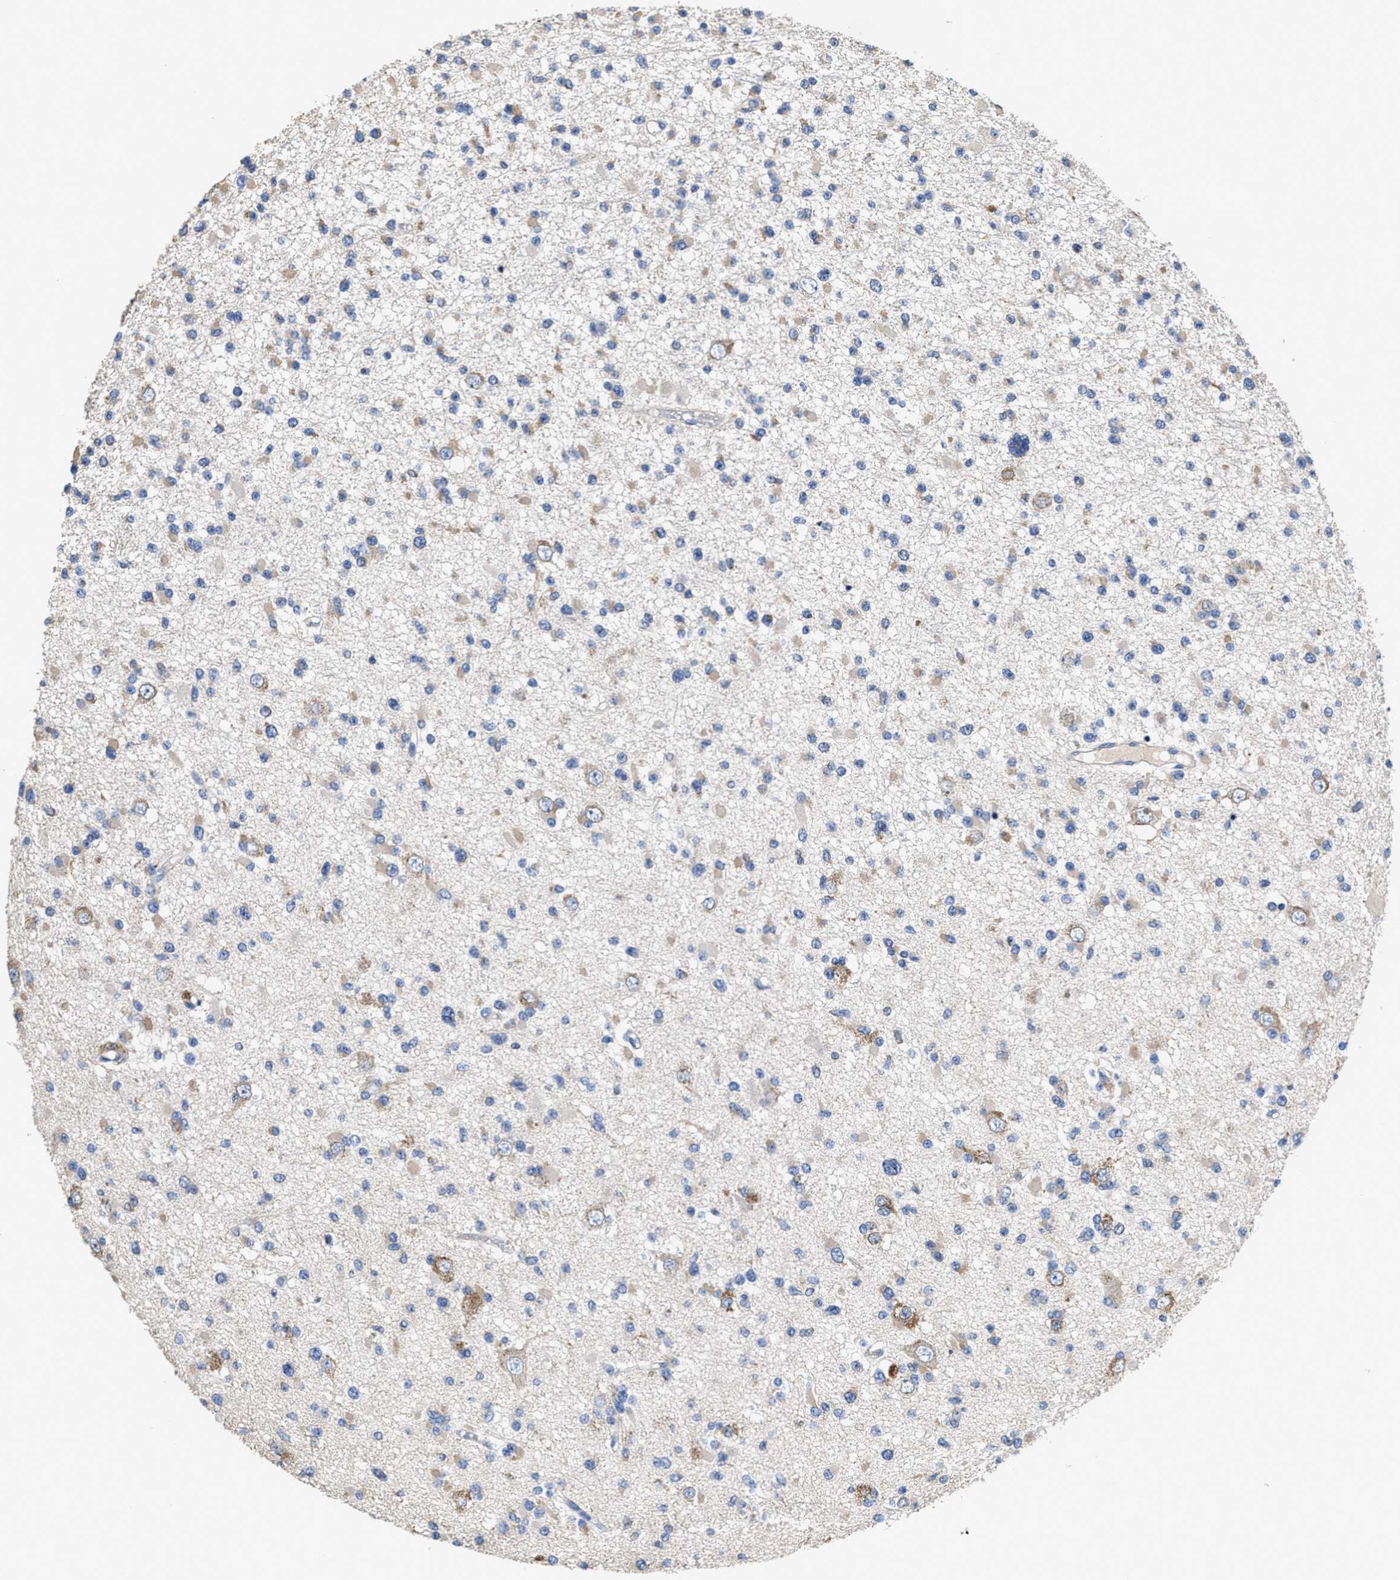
{"staining": {"intensity": "weak", "quantity": "<25%", "location": "cytoplasmic/membranous"}, "tissue": "glioma", "cell_type": "Tumor cells", "image_type": "cancer", "snomed": [{"axis": "morphology", "description": "Glioma, malignant, Low grade"}, {"axis": "topography", "description": "Brain"}], "caption": "High power microscopy histopathology image of an IHC image of malignant low-grade glioma, revealing no significant expression in tumor cells.", "gene": "PEG10", "patient": {"sex": "female", "age": 22}}